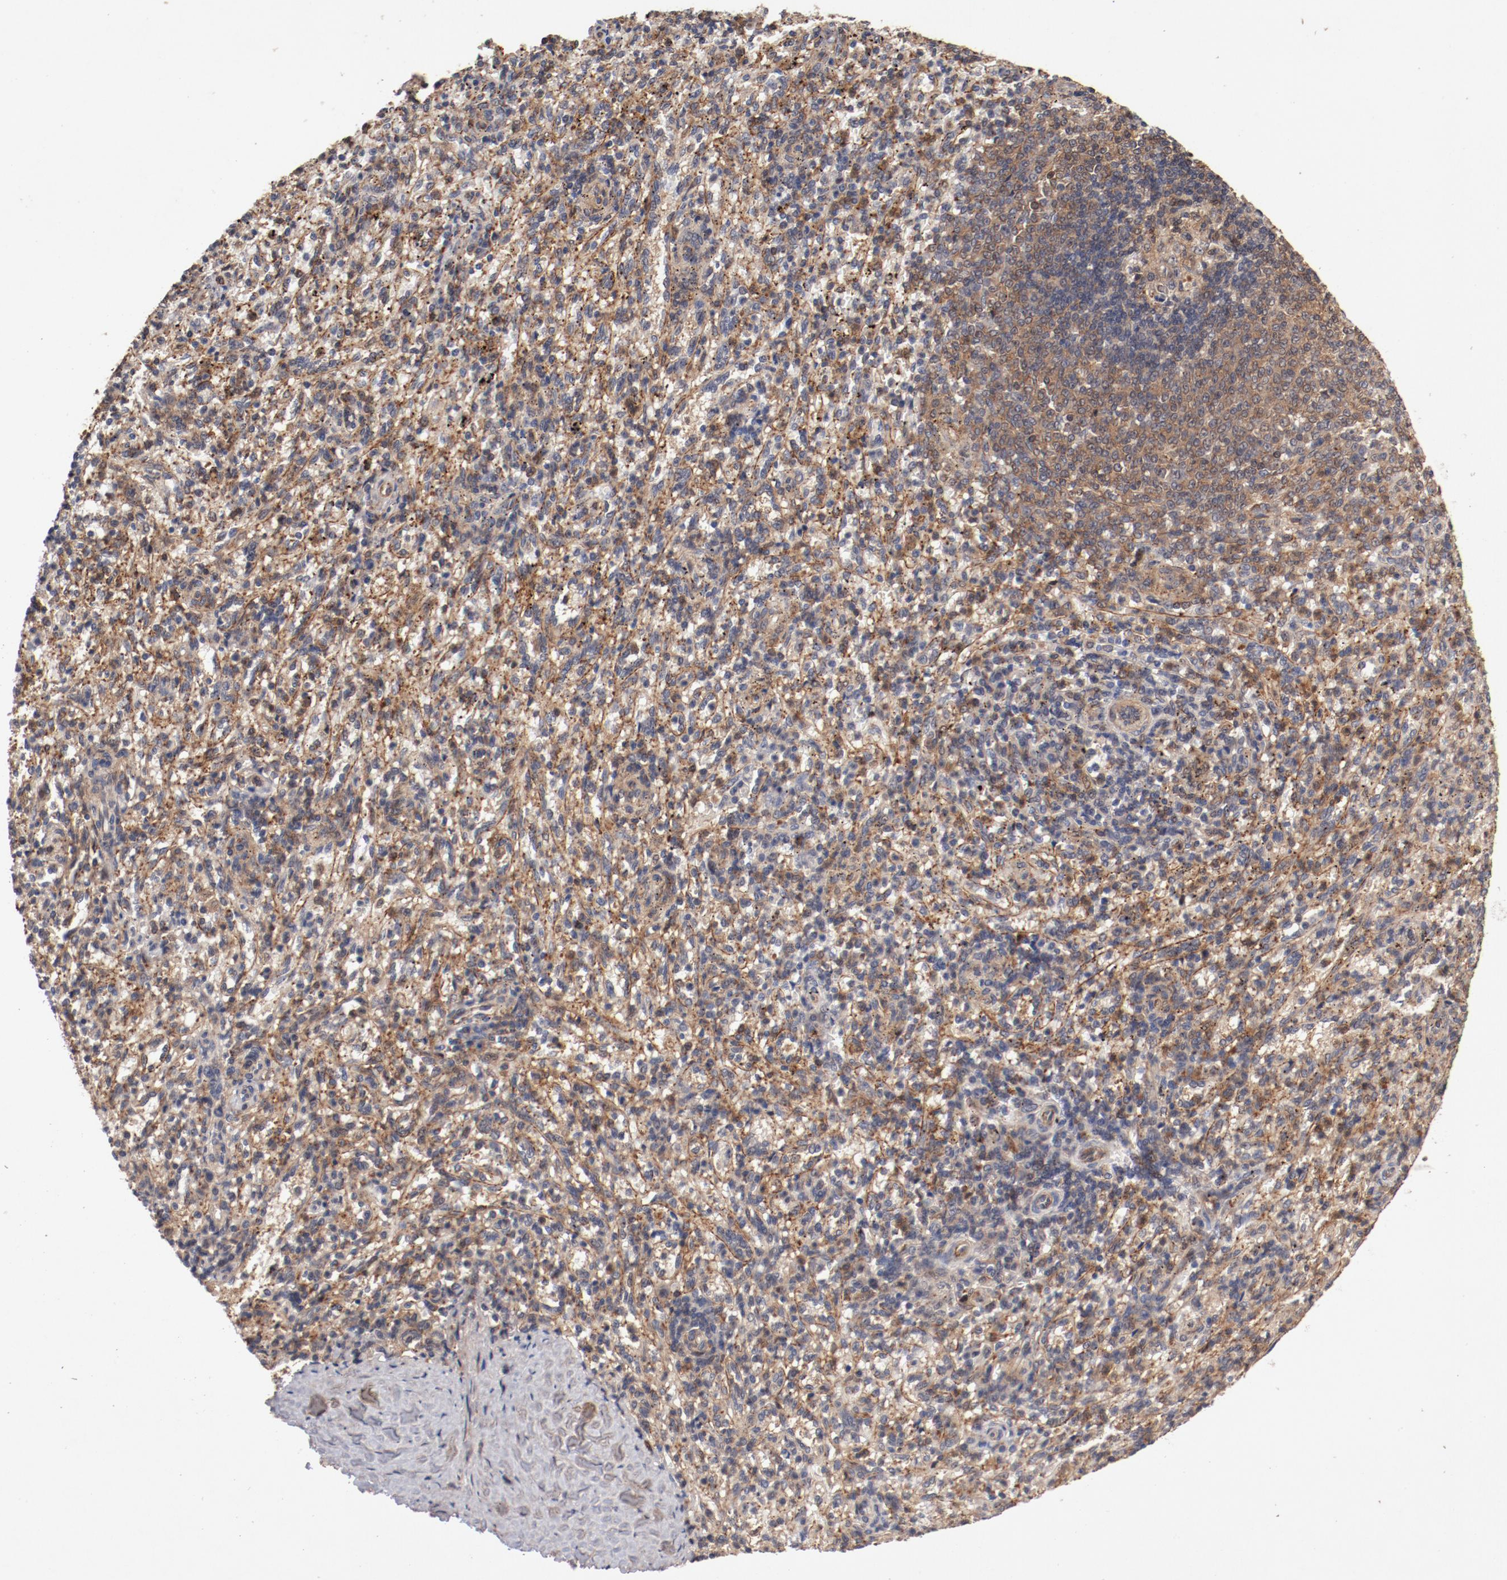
{"staining": {"intensity": "moderate", "quantity": ">75%", "location": "cytoplasmic/membranous"}, "tissue": "spleen", "cell_type": "Cells in red pulp", "image_type": "normal", "snomed": [{"axis": "morphology", "description": "Normal tissue, NOS"}, {"axis": "topography", "description": "Spleen"}], "caption": "IHC of benign spleen reveals medium levels of moderate cytoplasmic/membranous expression in about >75% of cells in red pulp.", "gene": "GUF1", "patient": {"sex": "female", "age": 10}}